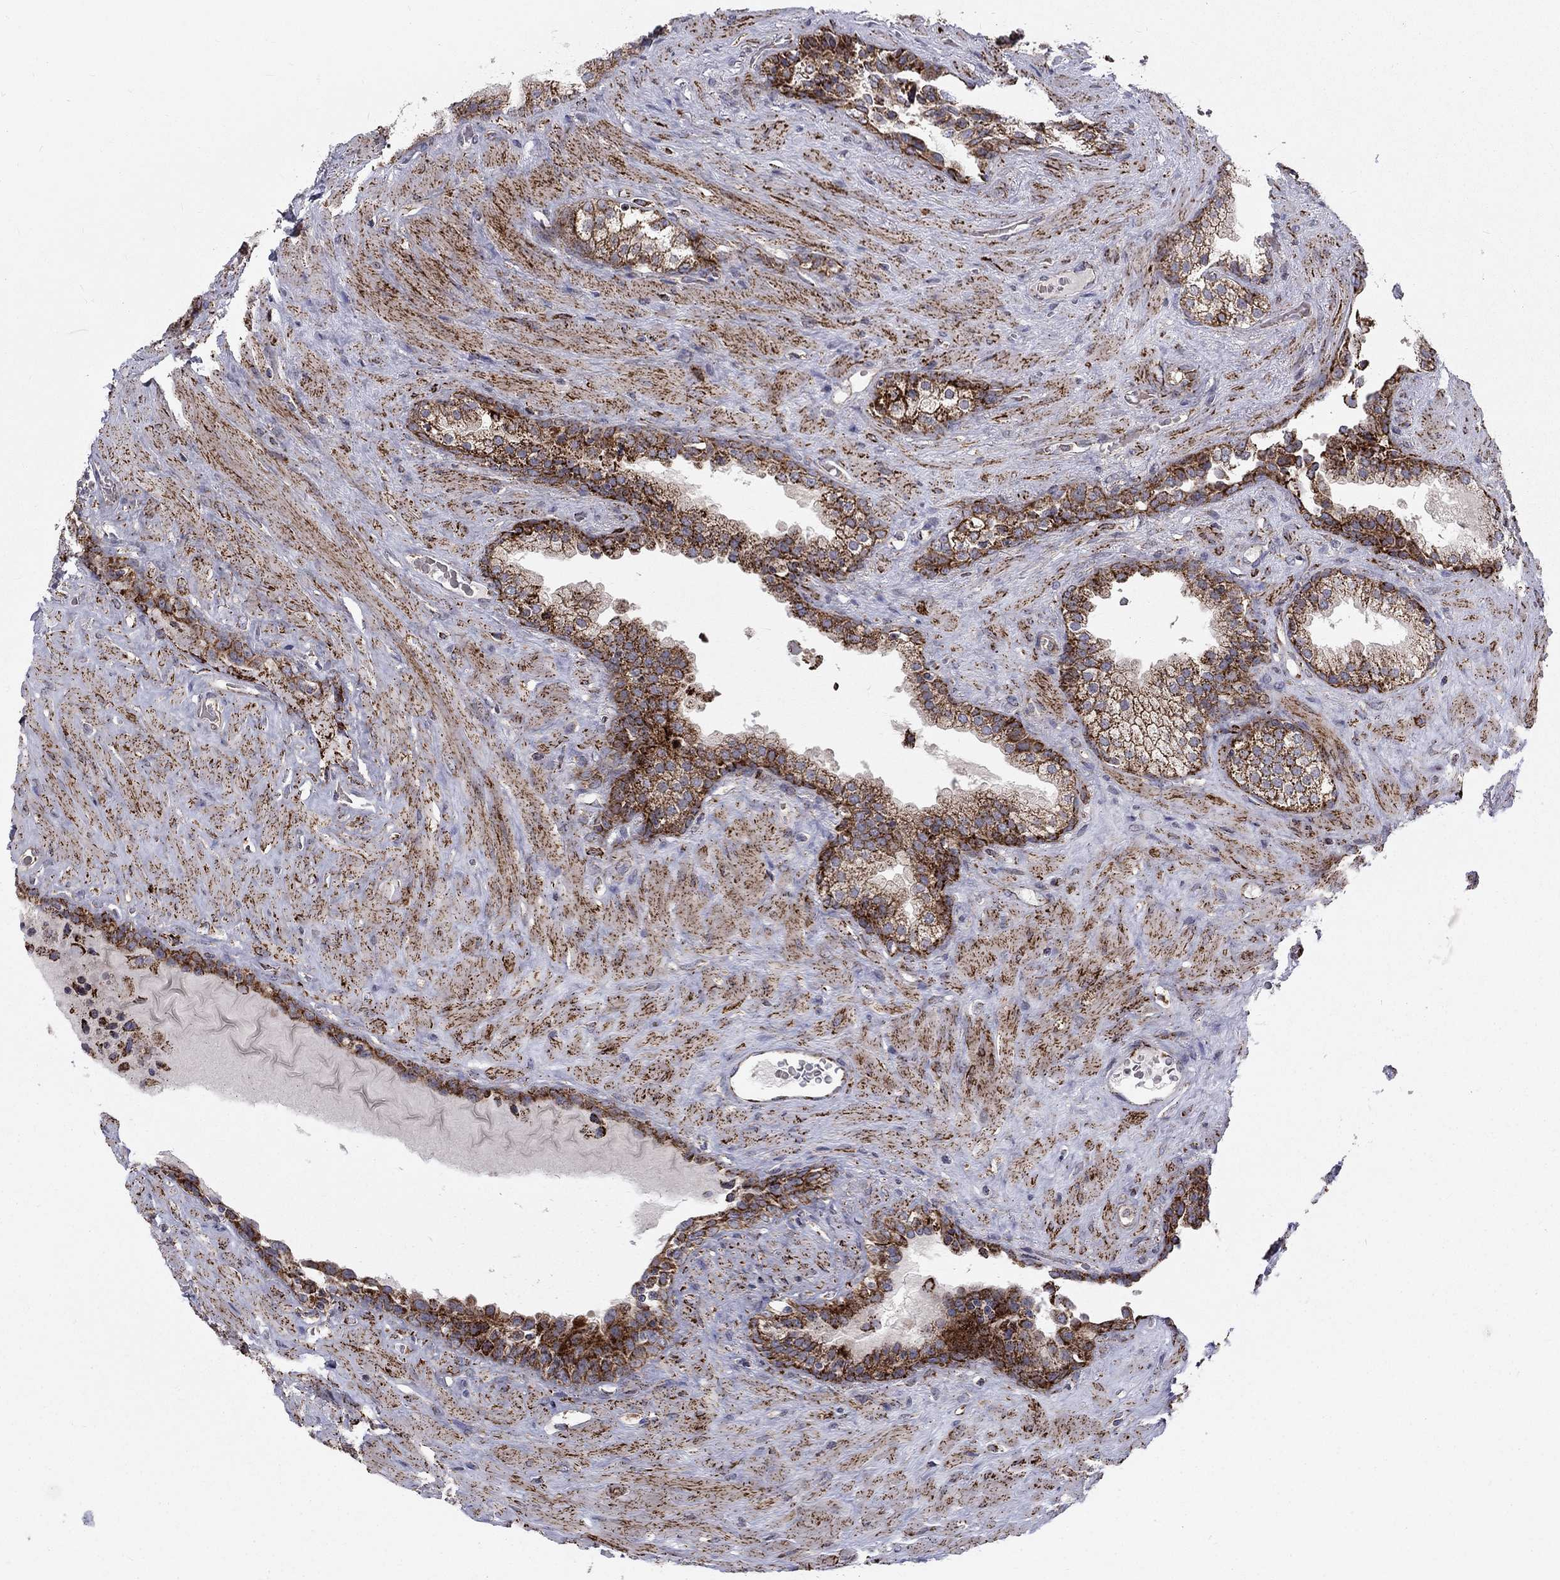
{"staining": {"intensity": "strong", "quantity": "25%-75%", "location": "cytoplasmic/membranous"}, "tissue": "prostate", "cell_type": "Glandular cells", "image_type": "normal", "snomed": [{"axis": "morphology", "description": "Normal tissue, NOS"}, {"axis": "topography", "description": "Prostate"}], "caption": "IHC staining of benign prostate, which demonstrates high levels of strong cytoplasmic/membranous expression in approximately 25%-75% of glandular cells indicating strong cytoplasmic/membranous protein staining. The staining was performed using DAB (3,3'-diaminobenzidine) (brown) for protein detection and nuclei were counterstained in hematoxylin (blue).", "gene": "ALDH1B1", "patient": {"sex": "male", "age": 63}}